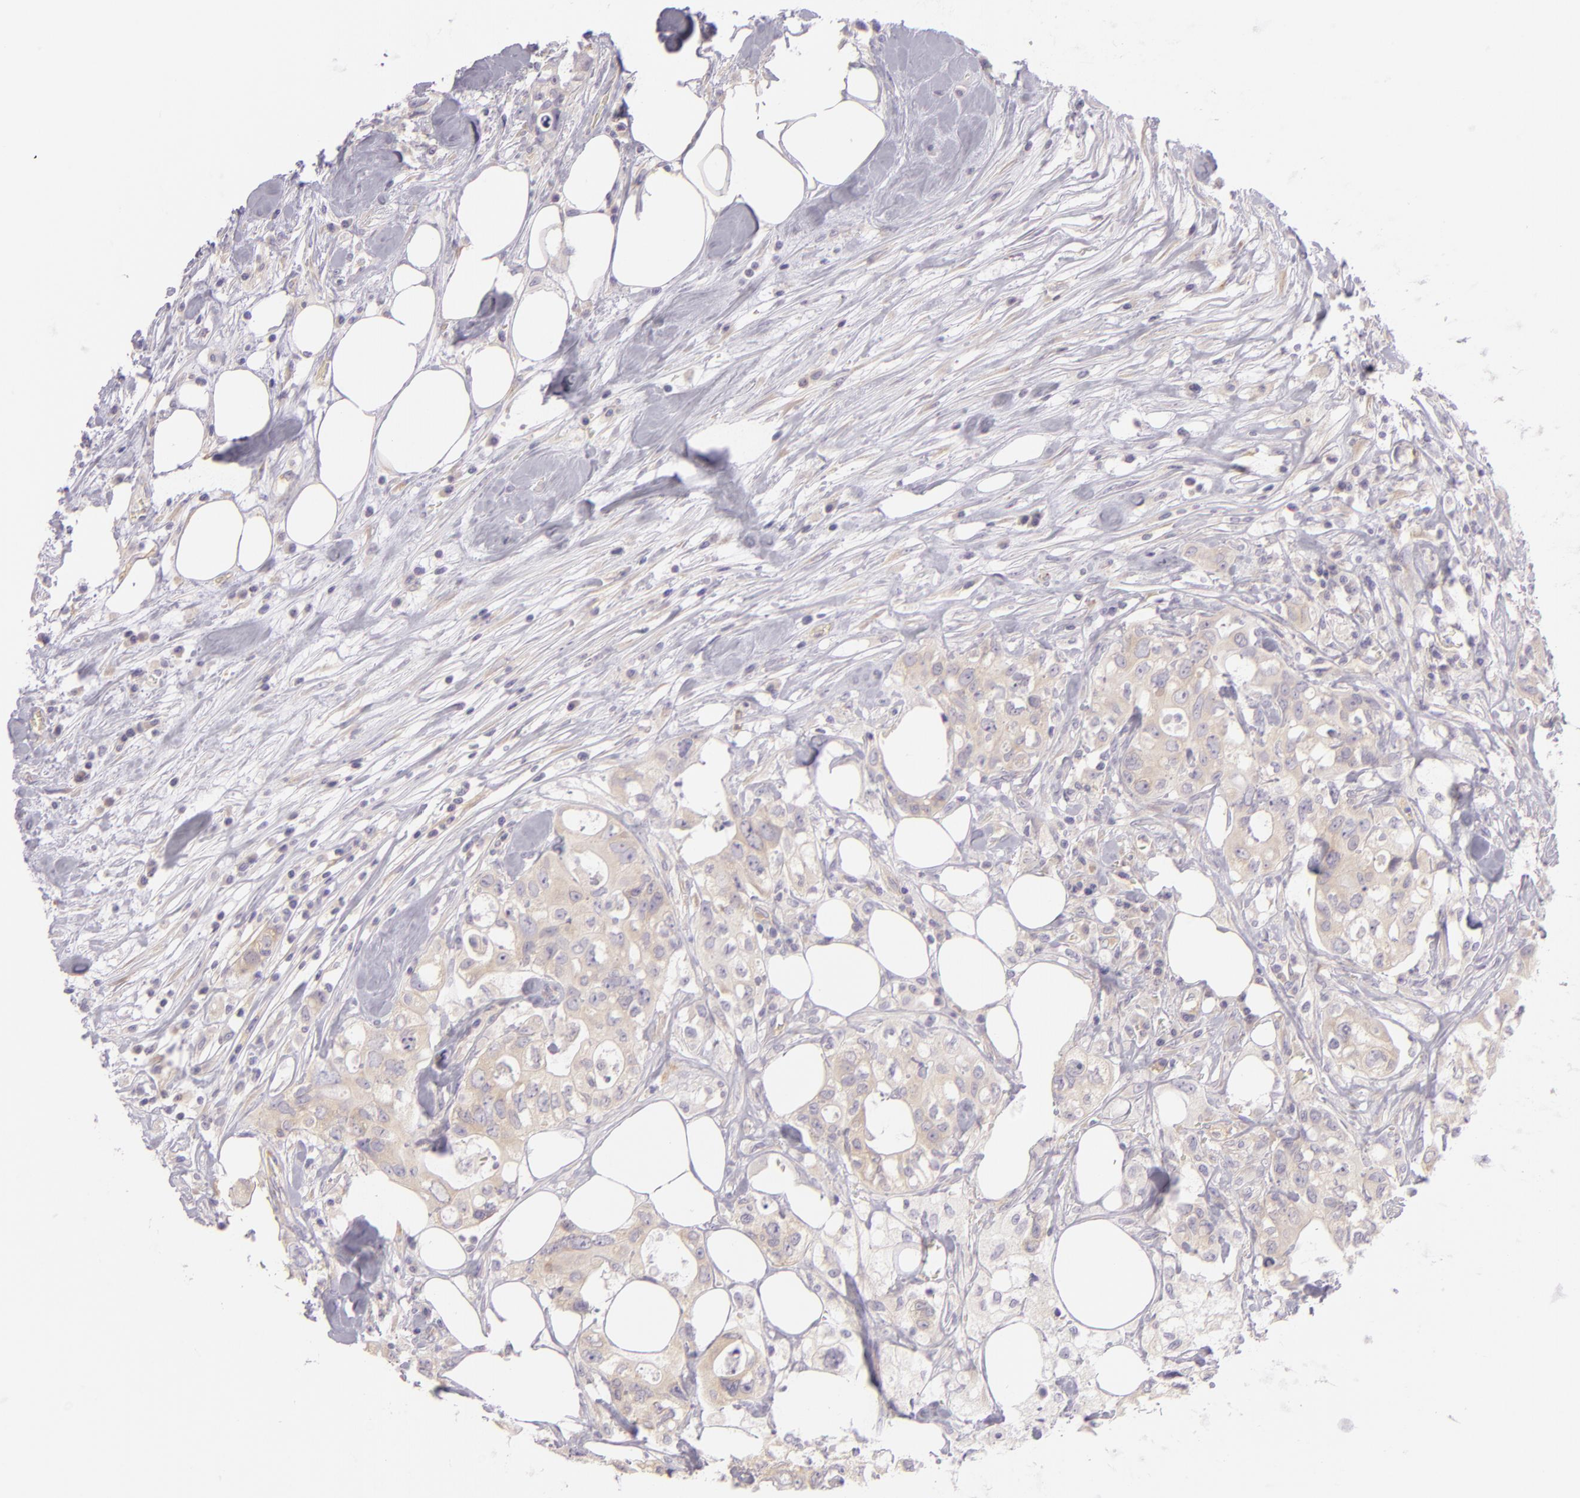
{"staining": {"intensity": "weak", "quantity": ">75%", "location": "cytoplasmic/membranous"}, "tissue": "colorectal cancer", "cell_type": "Tumor cells", "image_type": "cancer", "snomed": [{"axis": "morphology", "description": "Adenocarcinoma, NOS"}, {"axis": "topography", "description": "Rectum"}], "caption": "Human colorectal cancer (adenocarcinoma) stained with a brown dye demonstrates weak cytoplasmic/membranous positive positivity in about >75% of tumor cells.", "gene": "ZC3H7B", "patient": {"sex": "female", "age": 57}}